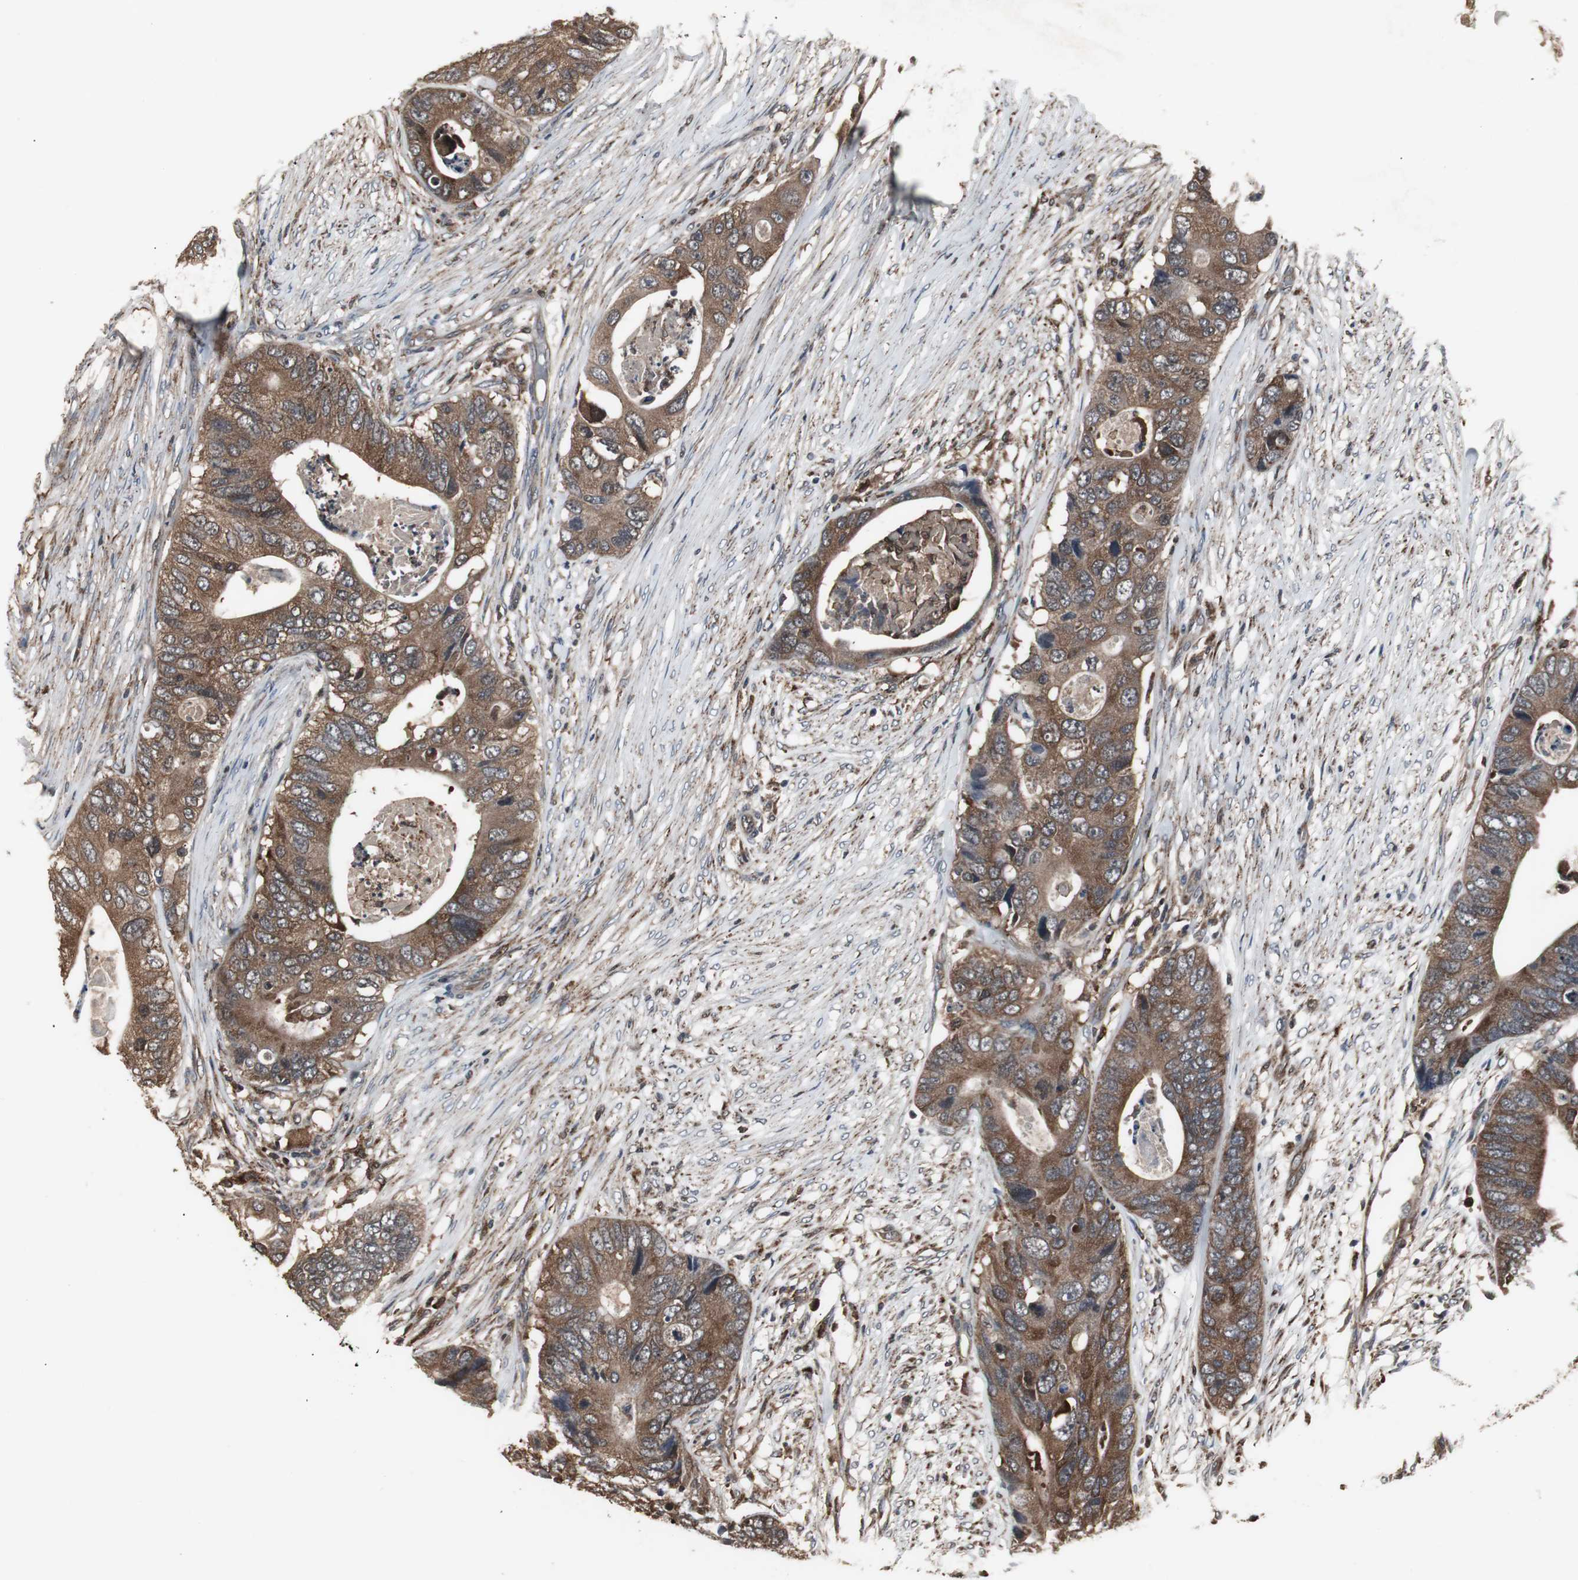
{"staining": {"intensity": "strong", "quantity": ">75%", "location": "cytoplasmic/membranous"}, "tissue": "colorectal cancer", "cell_type": "Tumor cells", "image_type": "cancer", "snomed": [{"axis": "morphology", "description": "Adenocarcinoma, NOS"}, {"axis": "topography", "description": "Colon"}], "caption": "An immunohistochemistry histopathology image of neoplastic tissue is shown. Protein staining in brown highlights strong cytoplasmic/membranous positivity in colorectal cancer (adenocarcinoma) within tumor cells.", "gene": "ZSCAN22", "patient": {"sex": "male", "age": 71}}